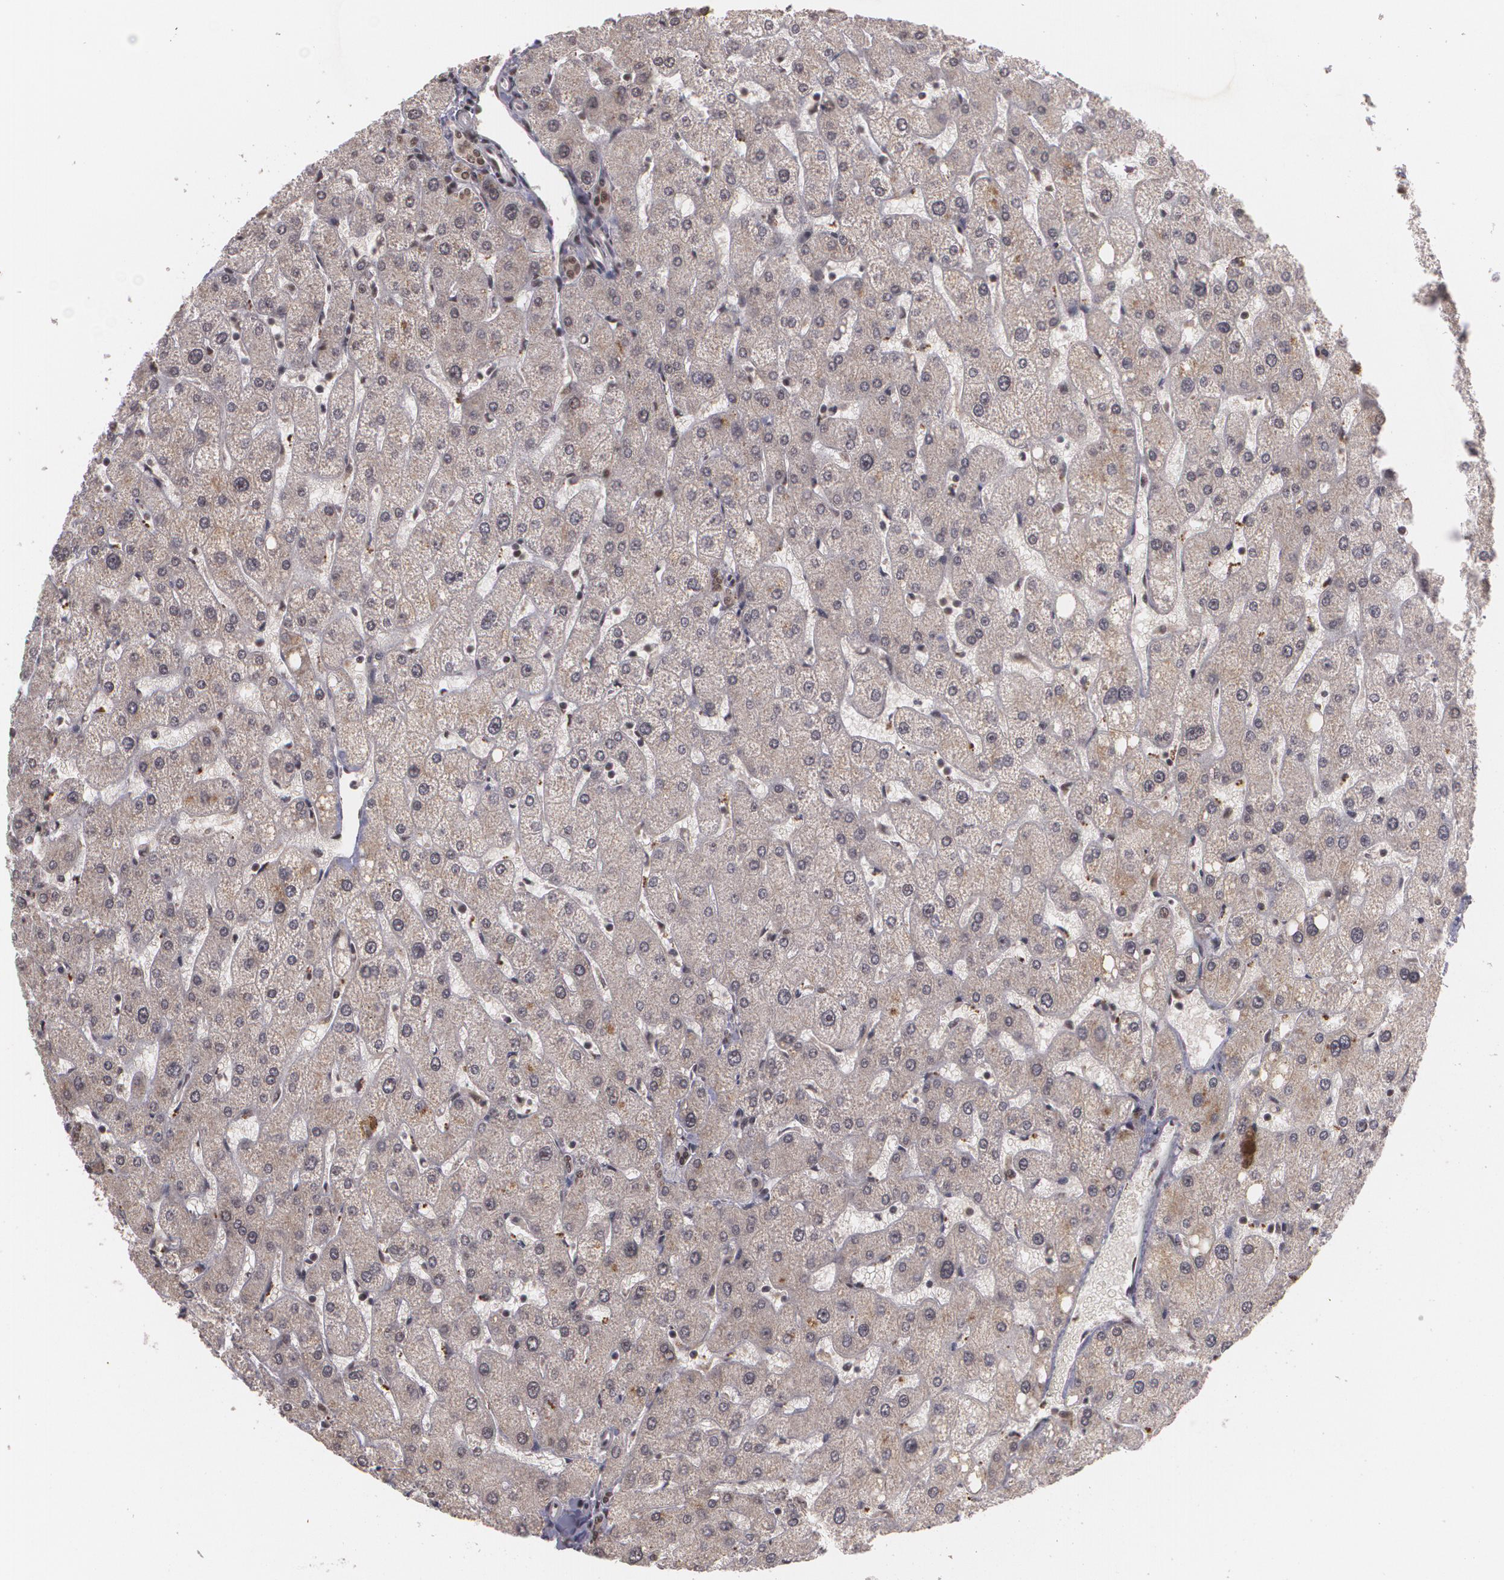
{"staining": {"intensity": "moderate", "quantity": ">75%", "location": "nuclear"}, "tissue": "liver", "cell_type": "Cholangiocytes", "image_type": "normal", "snomed": [{"axis": "morphology", "description": "Normal tissue, NOS"}, {"axis": "topography", "description": "Liver"}], "caption": "Protein analysis of unremarkable liver shows moderate nuclear staining in about >75% of cholangiocytes.", "gene": "RXRB", "patient": {"sex": "male", "age": 67}}